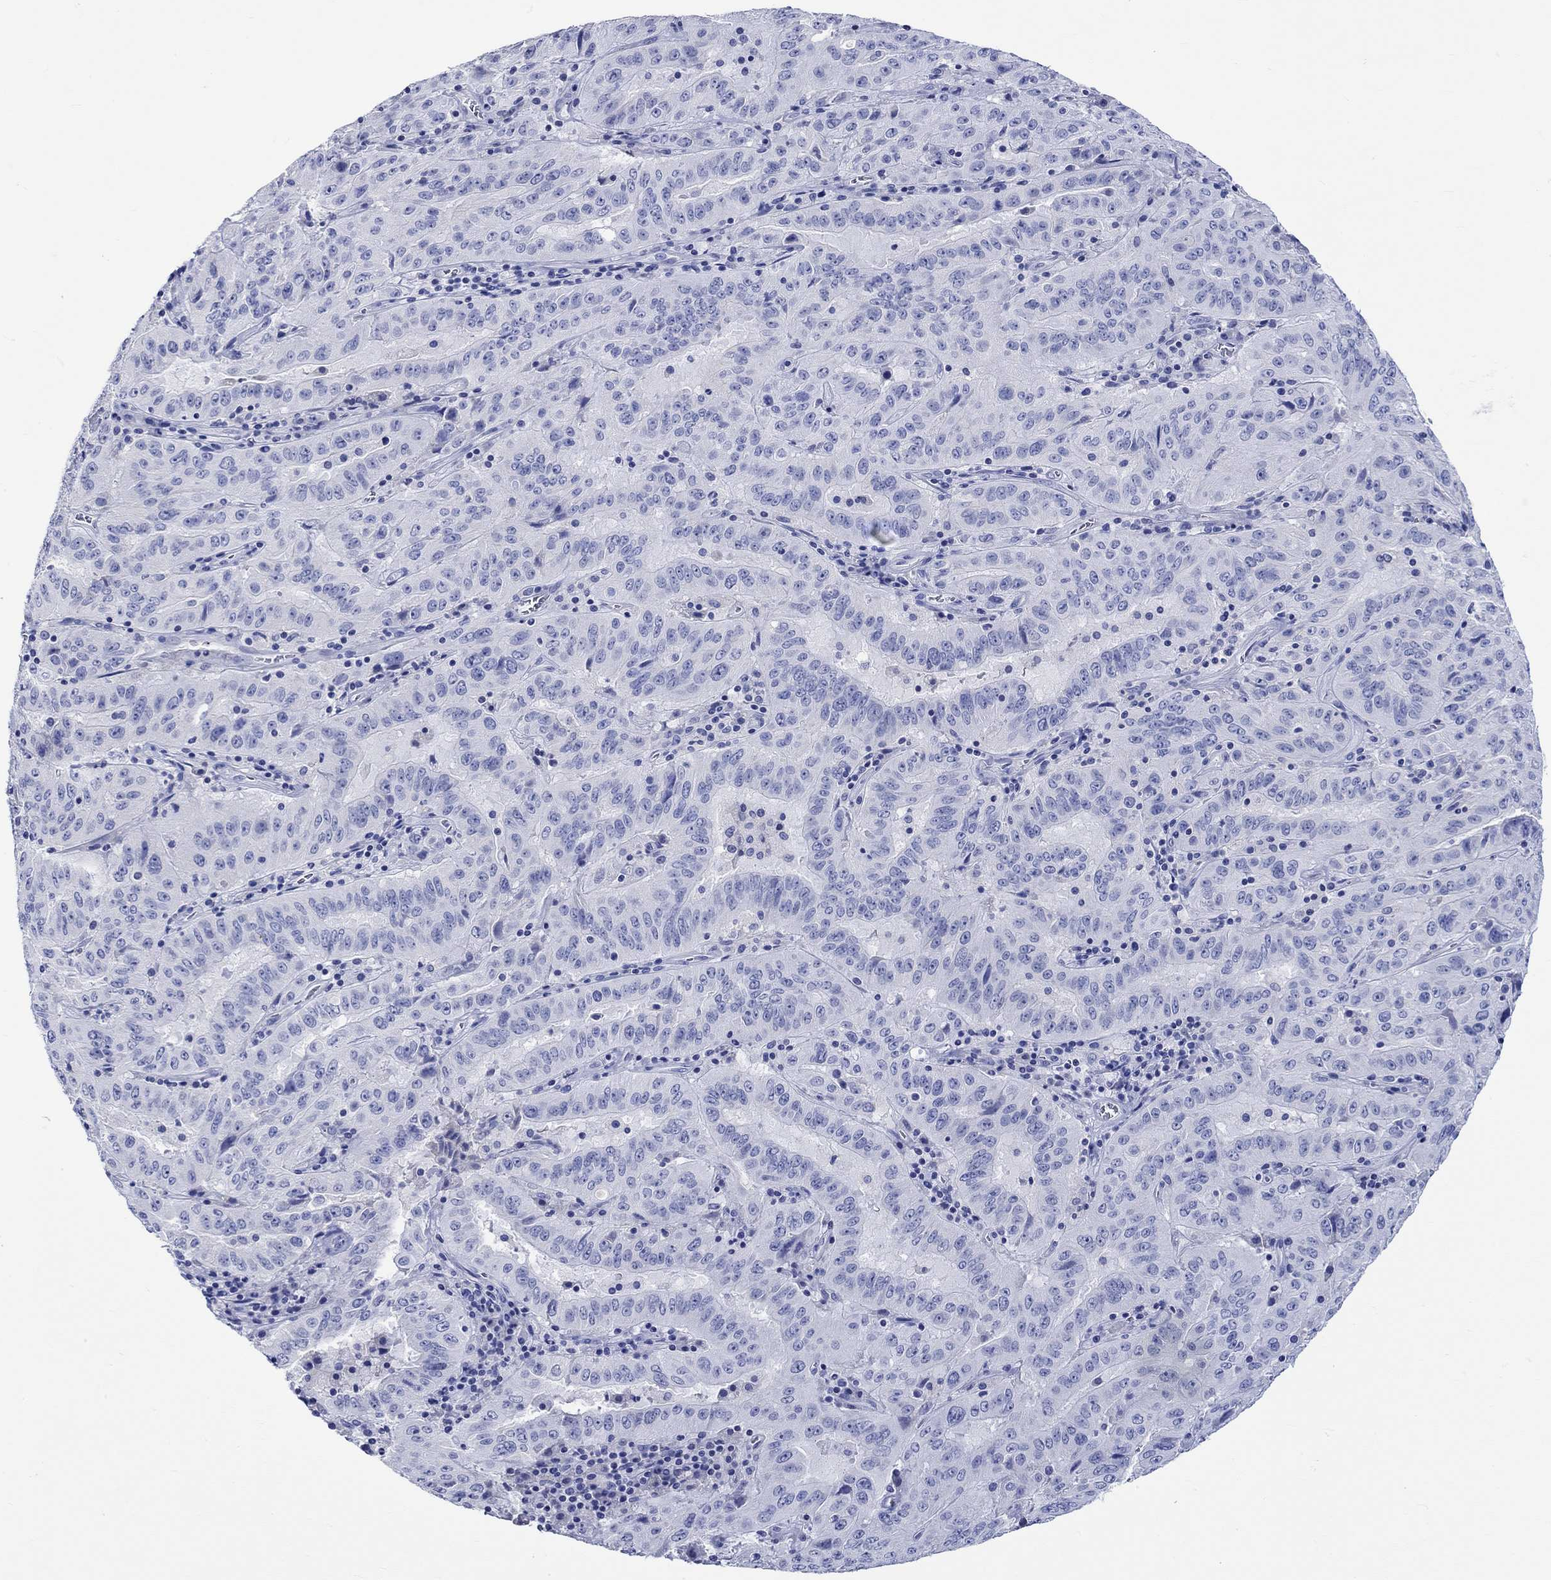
{"staining": {"intensity": "negative", "quantity": "none", "location": "none"}, "tissue": "pancreatic cancer", "cell_type": "Tumor cells", "image_type": "cancer", "snomed": [{"axis": "morphology", "description": "Adenocarcinoma, NOS"}, {"axis": "topography", "description": "Pancreas"}], "caption": "DAB immunohistochemical staining of human adenocarcinoma (pancreatic) reveals no significant expression in tumor cells.", "gene": "KLHL35", "patient": {"sex": "male", "age": 63}}